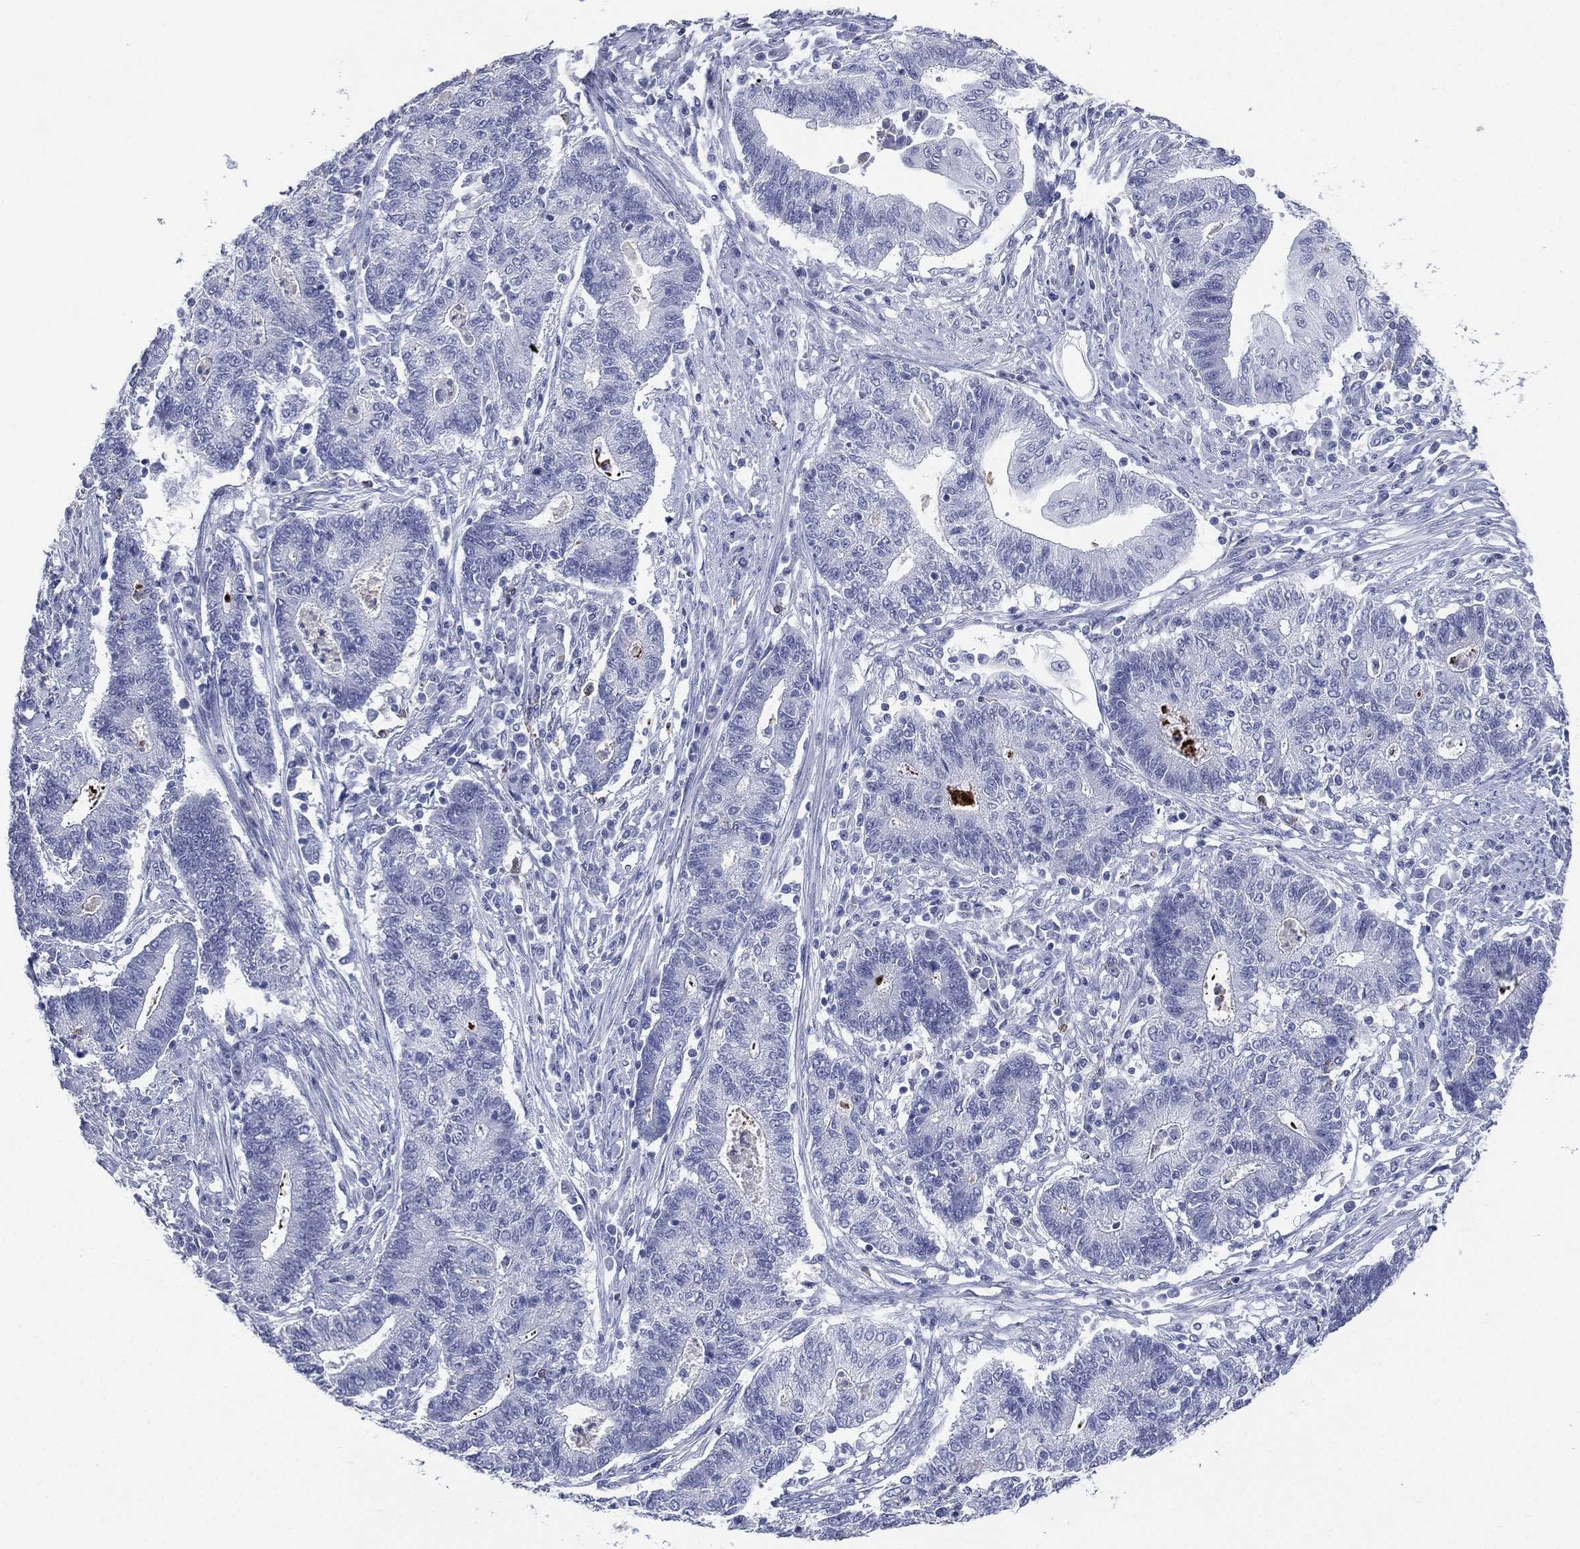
{"staining": {"intensity": "negative", "quantity": "none", "location": "none"}, "tissue": "endometrial cancer", "cell_type": "Tumor cells", "image_type": "cancer", "snomed": [{"axis": "morphology", "description": "Adenocarcinoma, NOS"}, {"axis": "topography", "description": "Uterus"}, {"axis": "topography", "description": "Endometrium"}], "caption": "DAB (3,3'-diaminobenzidine) immunohistochemical staining of human adenocarcinoma (endometrial) shows no significant staining in tumor cells. The staining was performed using DAB (3,3'-diaminobenzidine) to visualize the protein expression in brown, while the nuclei were stained in blue with hematoxylin (Magnification: 20x).", "gene": "CD22", "patient": {"sex": "female", "age": 54}}